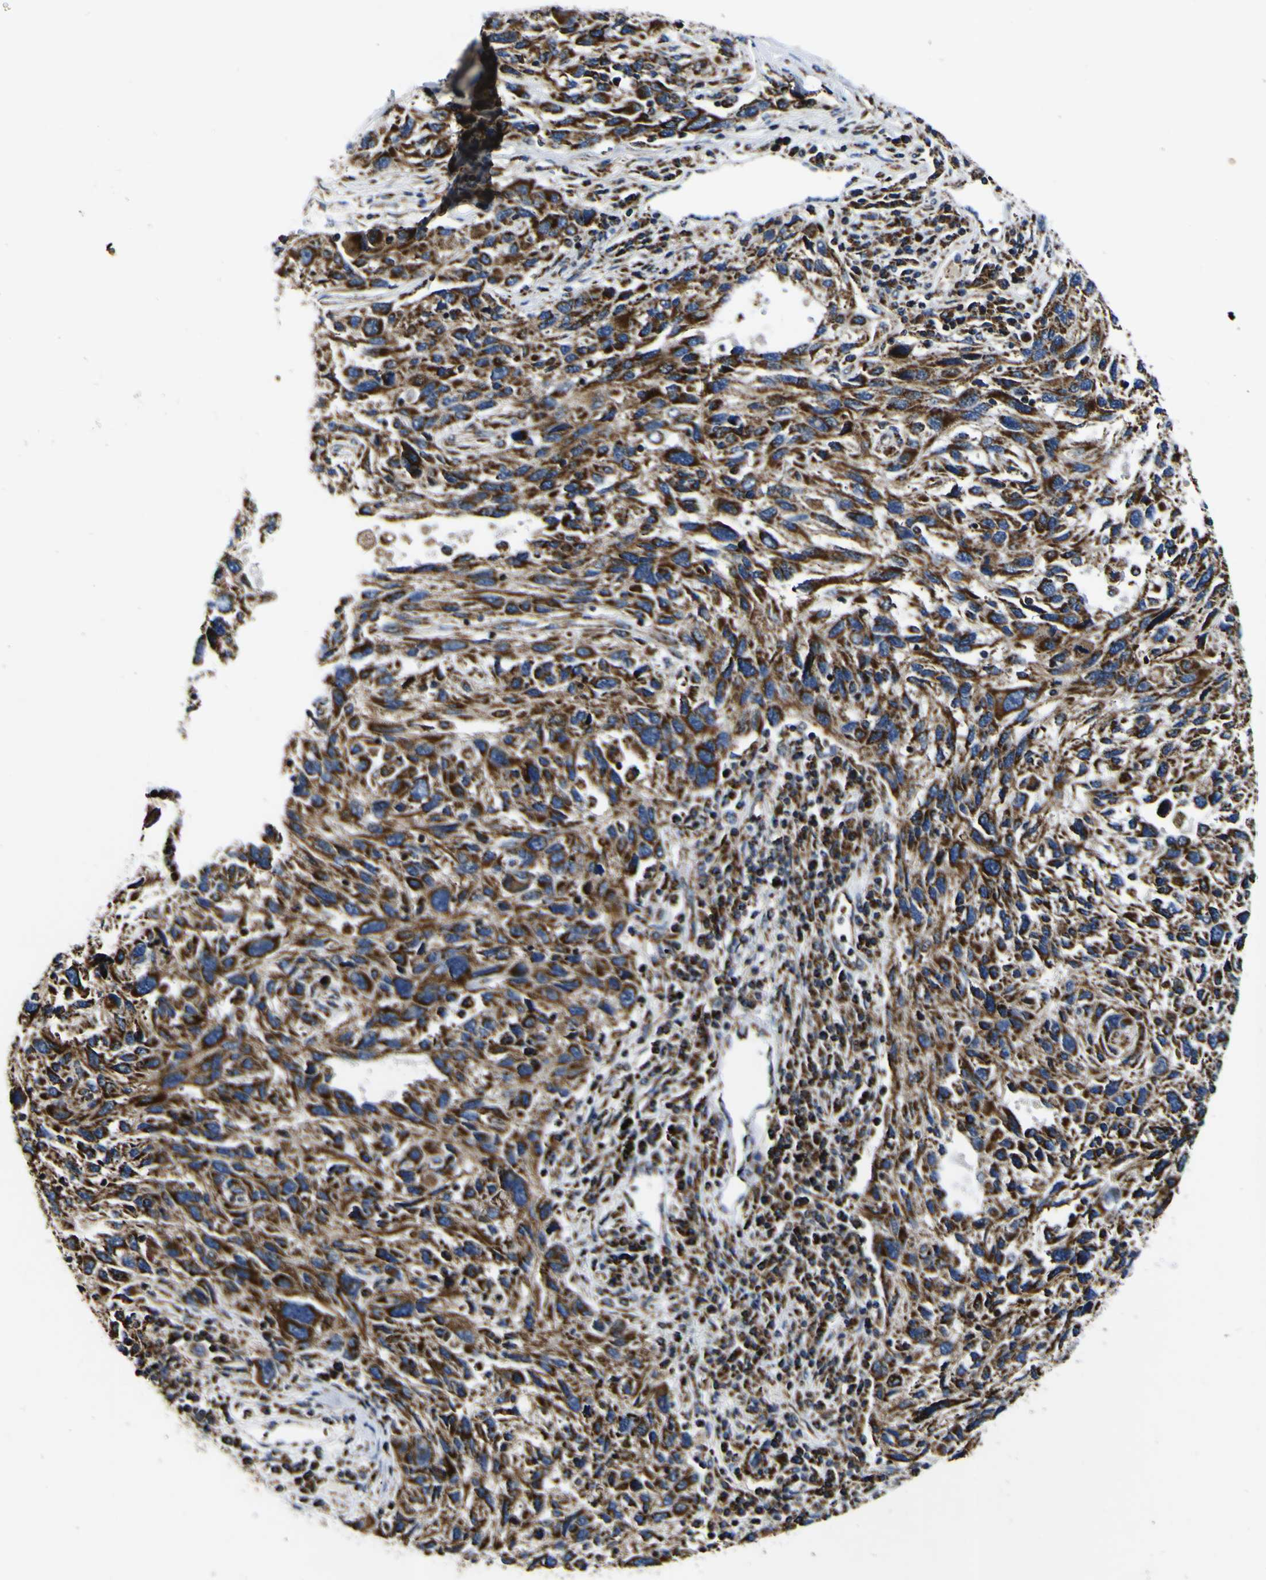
{"staining": {"intensity": "strong", "quantity": ">75%", "location": "cytoplasmic/membranous"}, "tissue": "melanoma", "cell_type": "Tumor cells", "image_type": "cancer", "snomed": [{"axis": "morphology", "description": "Malignant melanoma, NOS"}, {"axis": "topography", "description": "Skin"}], "caption": "Tumor cells show high levels of strong cytoplasmic/membranous staining in about >75% of cells in human melanoma.", "gene": "PTRH2", "patient": {"sex": "male", "age": 53}}